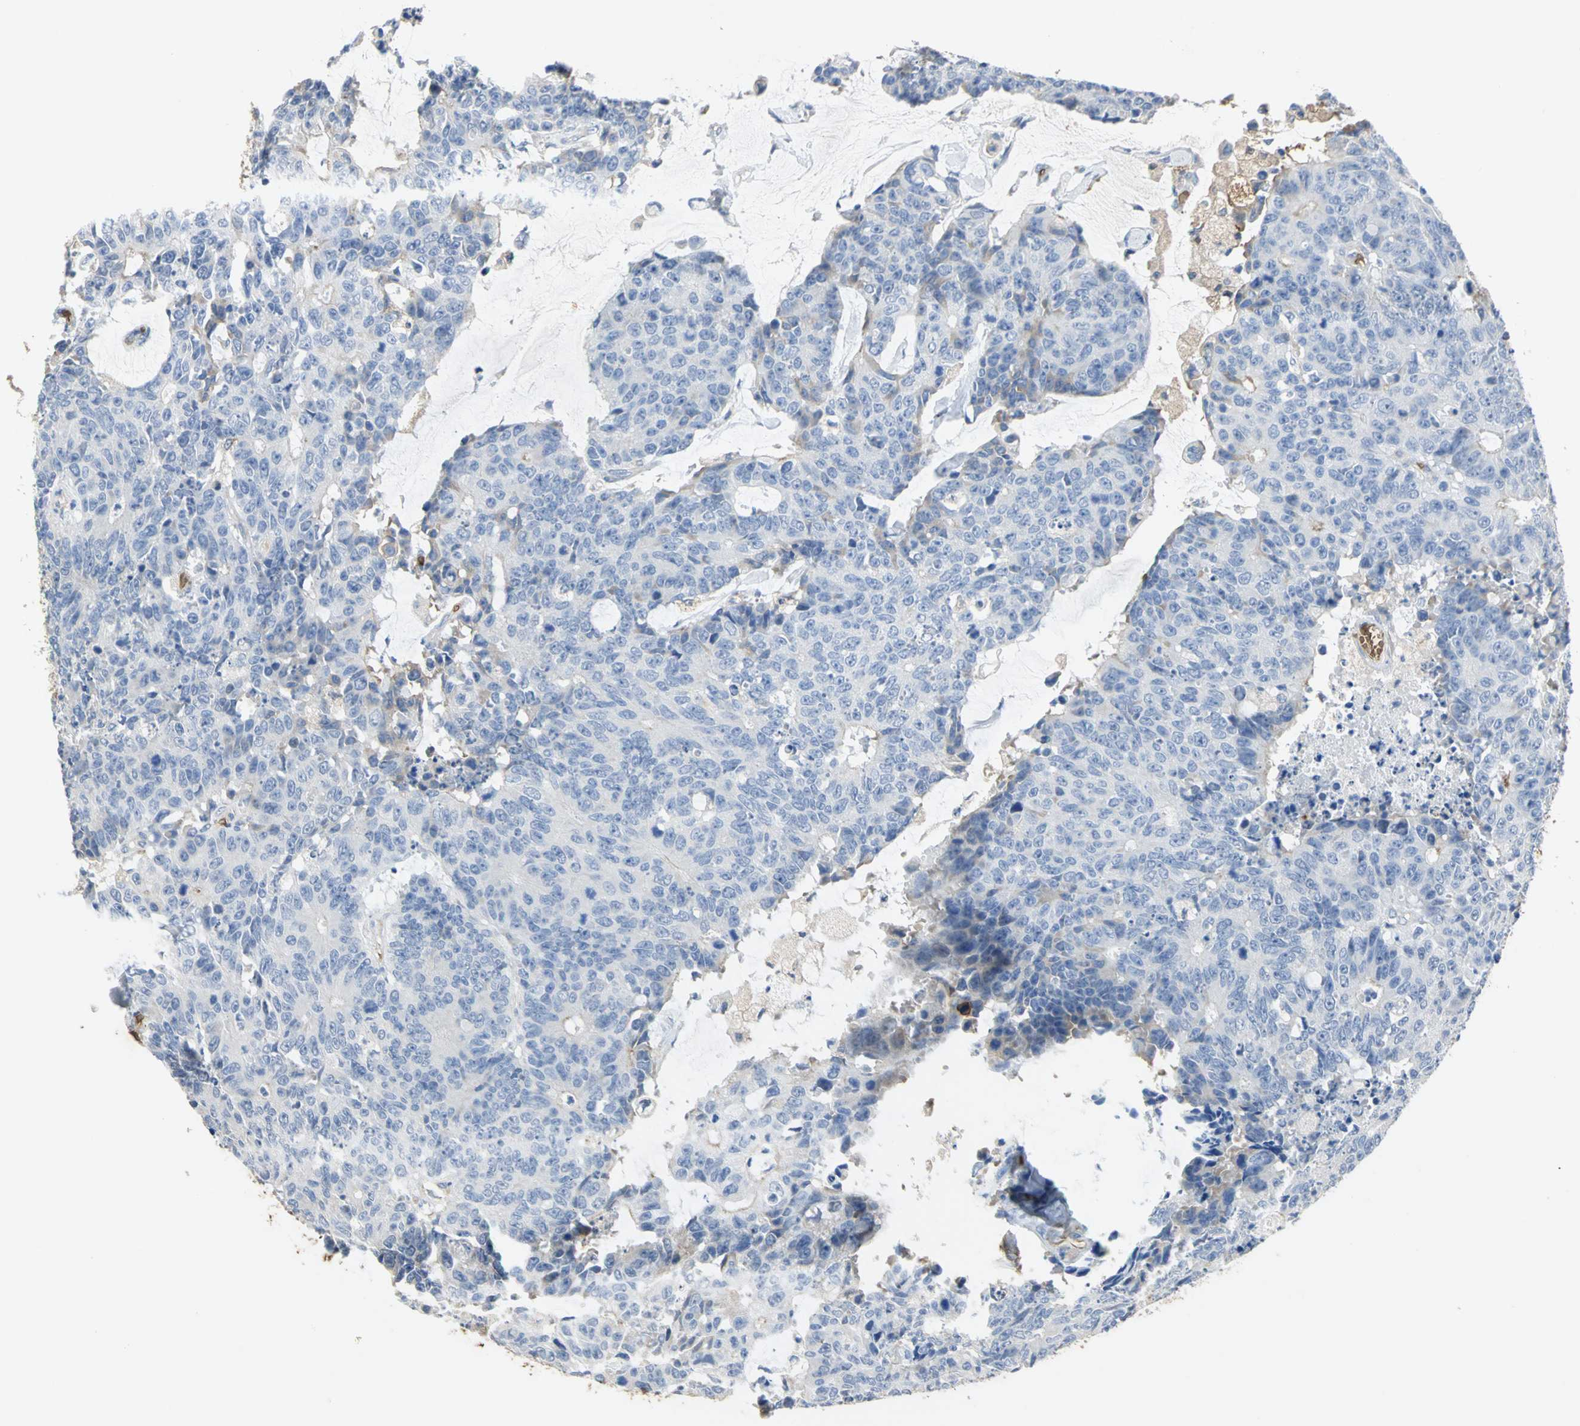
{"staining": {"intensity": "moderate", "quantity": "<25%", "location": "cytoplasmic/membranous"}, "tissue": "colorectal cancer", "cell_type": "Tumor cells", "image_type": "cancer", "snomed": [{"axis": "morphology", "description": "Adenocarcinoma, NOS"}, {"axis": "topography", "description": "Colon"}], "caption": "Protein staining reveals moderate cytoplasmic/membranous staining in approximately <25% of tumor cells in adenocarcinoma (colorectal). The staining is performed using DAB (3,3'-diaminobenzidine) brown chromogen to label protein expression. The nuclei are counter-stained blue using hematoxylin.", "gene": "TREM1", "patient": {"sex": "female", "age": 86}}